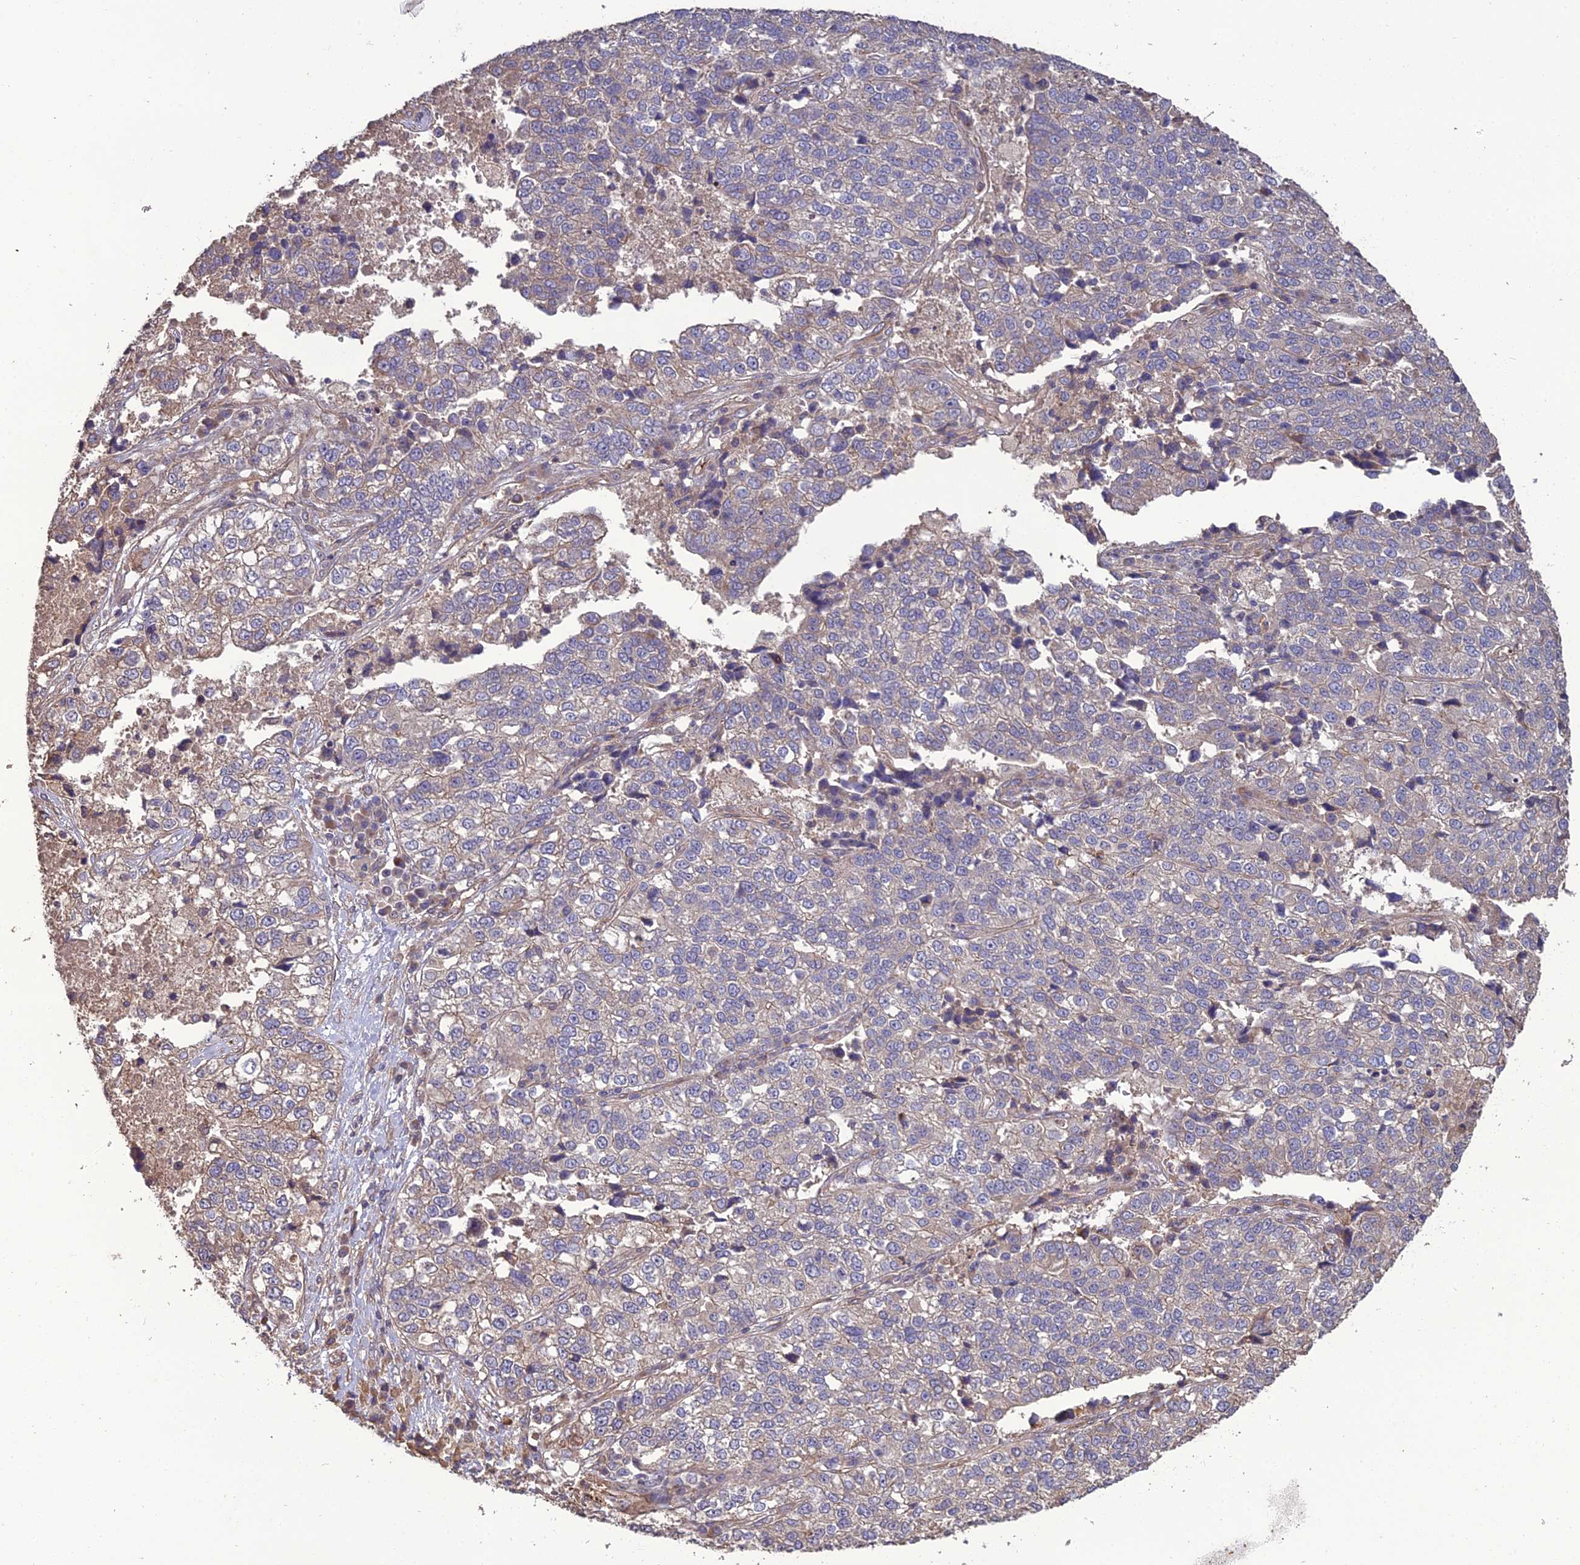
{"staining": {"intensity": "negative", "quantity": "none", "location": "none"}, "tissue": "lung cancer", "cell_type": "Tumor cells", "image_type": "cancer", "snomed": [{"axis": "morphology", "description": "Adenocarcinoma, NOS"}, {"axis": "topography", "description": "Lung"}], "caption": "DAB immunohistochemical staining of human lung adenocarcinoma reveals no significant staining in tumor cells.", "gene": "ATP6V0A2", "patient": {"sex": "male", "age": 49}}